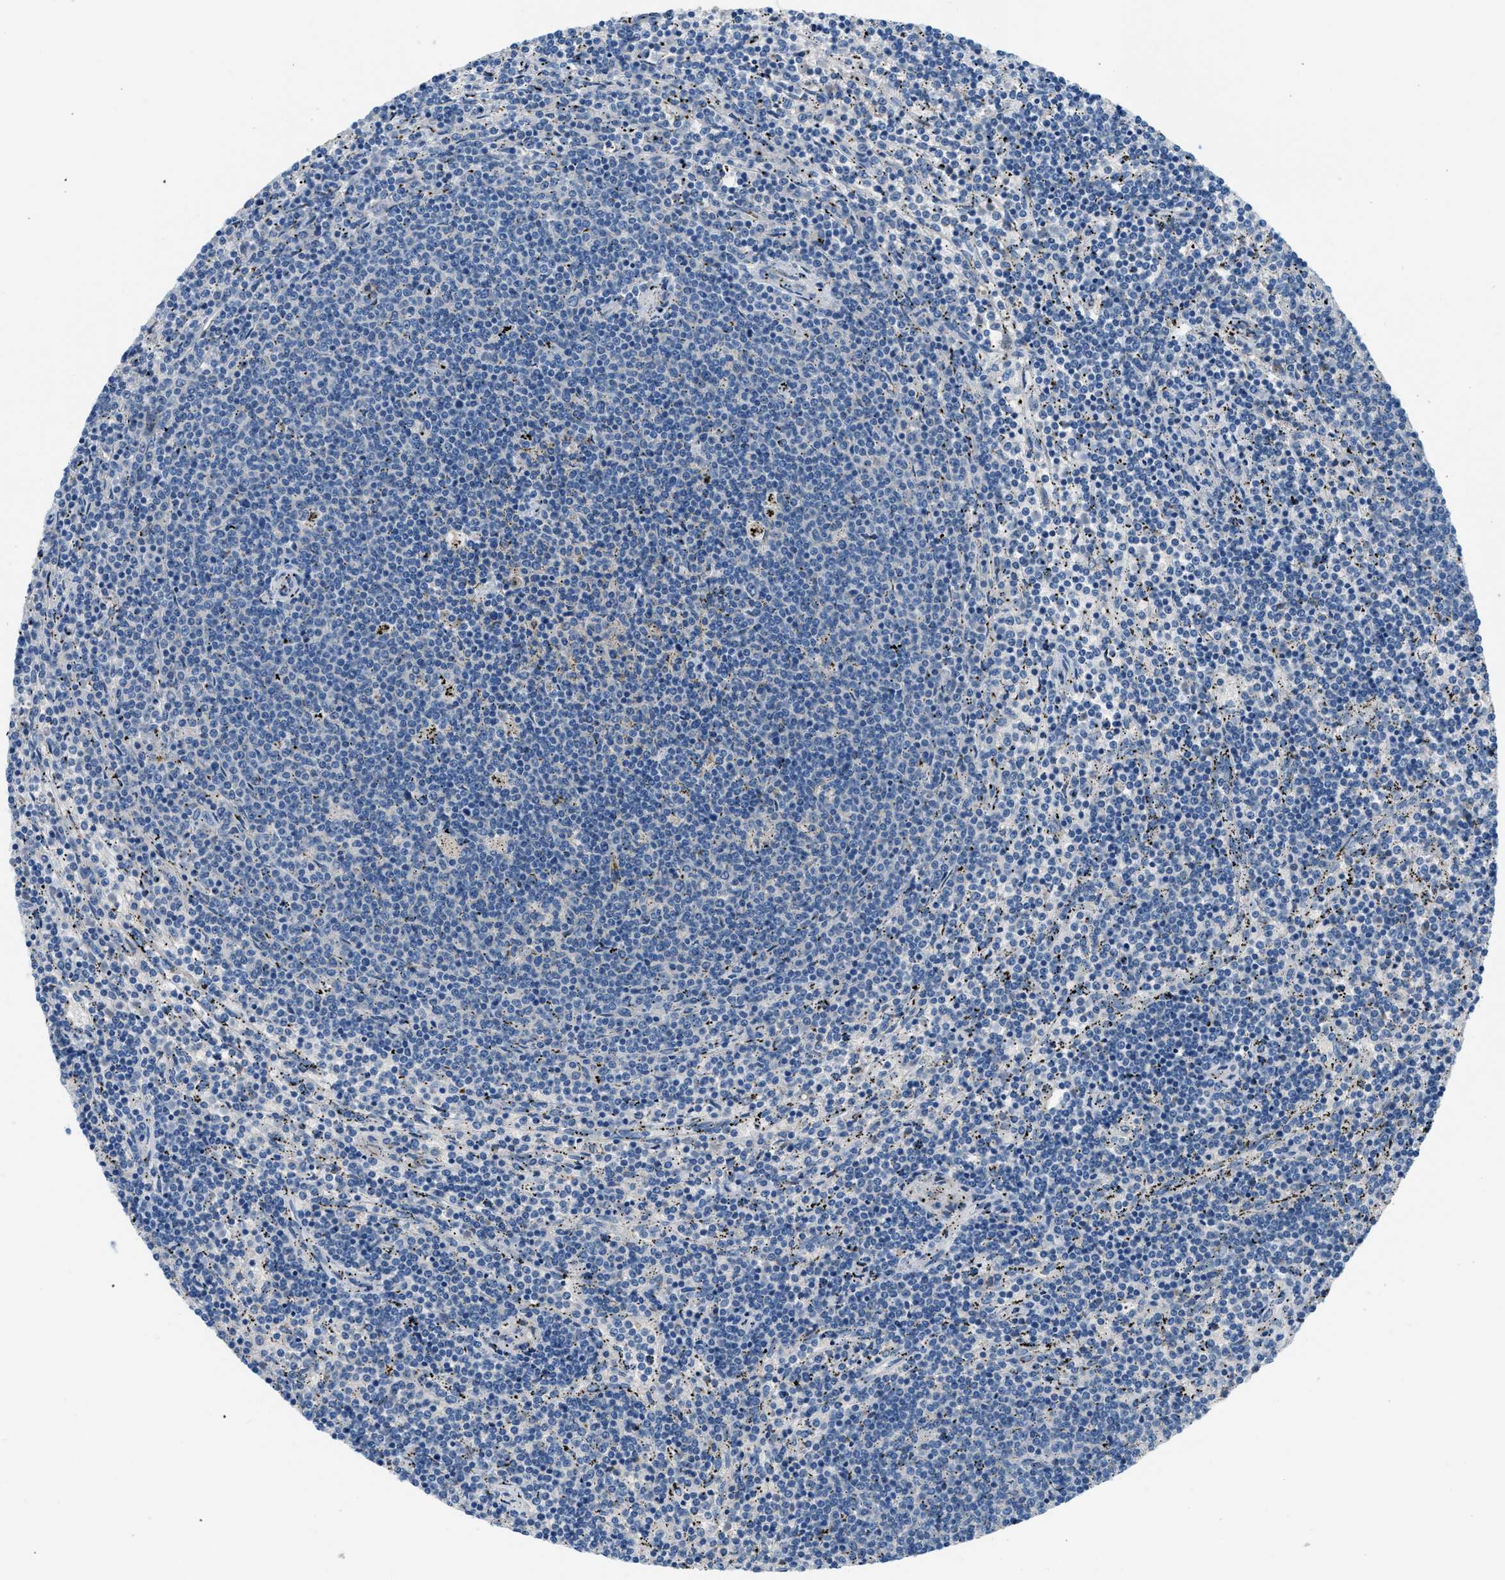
{"staining": {"intensity": "negative", "quantity": "none", "location": "none"}, "tissue": "lymphoma", "cell_type": "Tumor cells", "image_type": "cancer", "snomed": [{"axis": "morphology", "description": "Malignant lymphoma, non-Hodgkin's type, Low grade"}, {"axis": "topography", "description": "Spleen"}], "caption": "IHC photomicrograph of lymphoma stained for a protein (brown), which demonstrates no staining in tumor cells. (DAB (3,3'-diaminobenzidine) IHC visualized using brightfield microscopy, high magnification).", "gene": "COL15A1", "patient": {"sex": "female", "age": 50}}